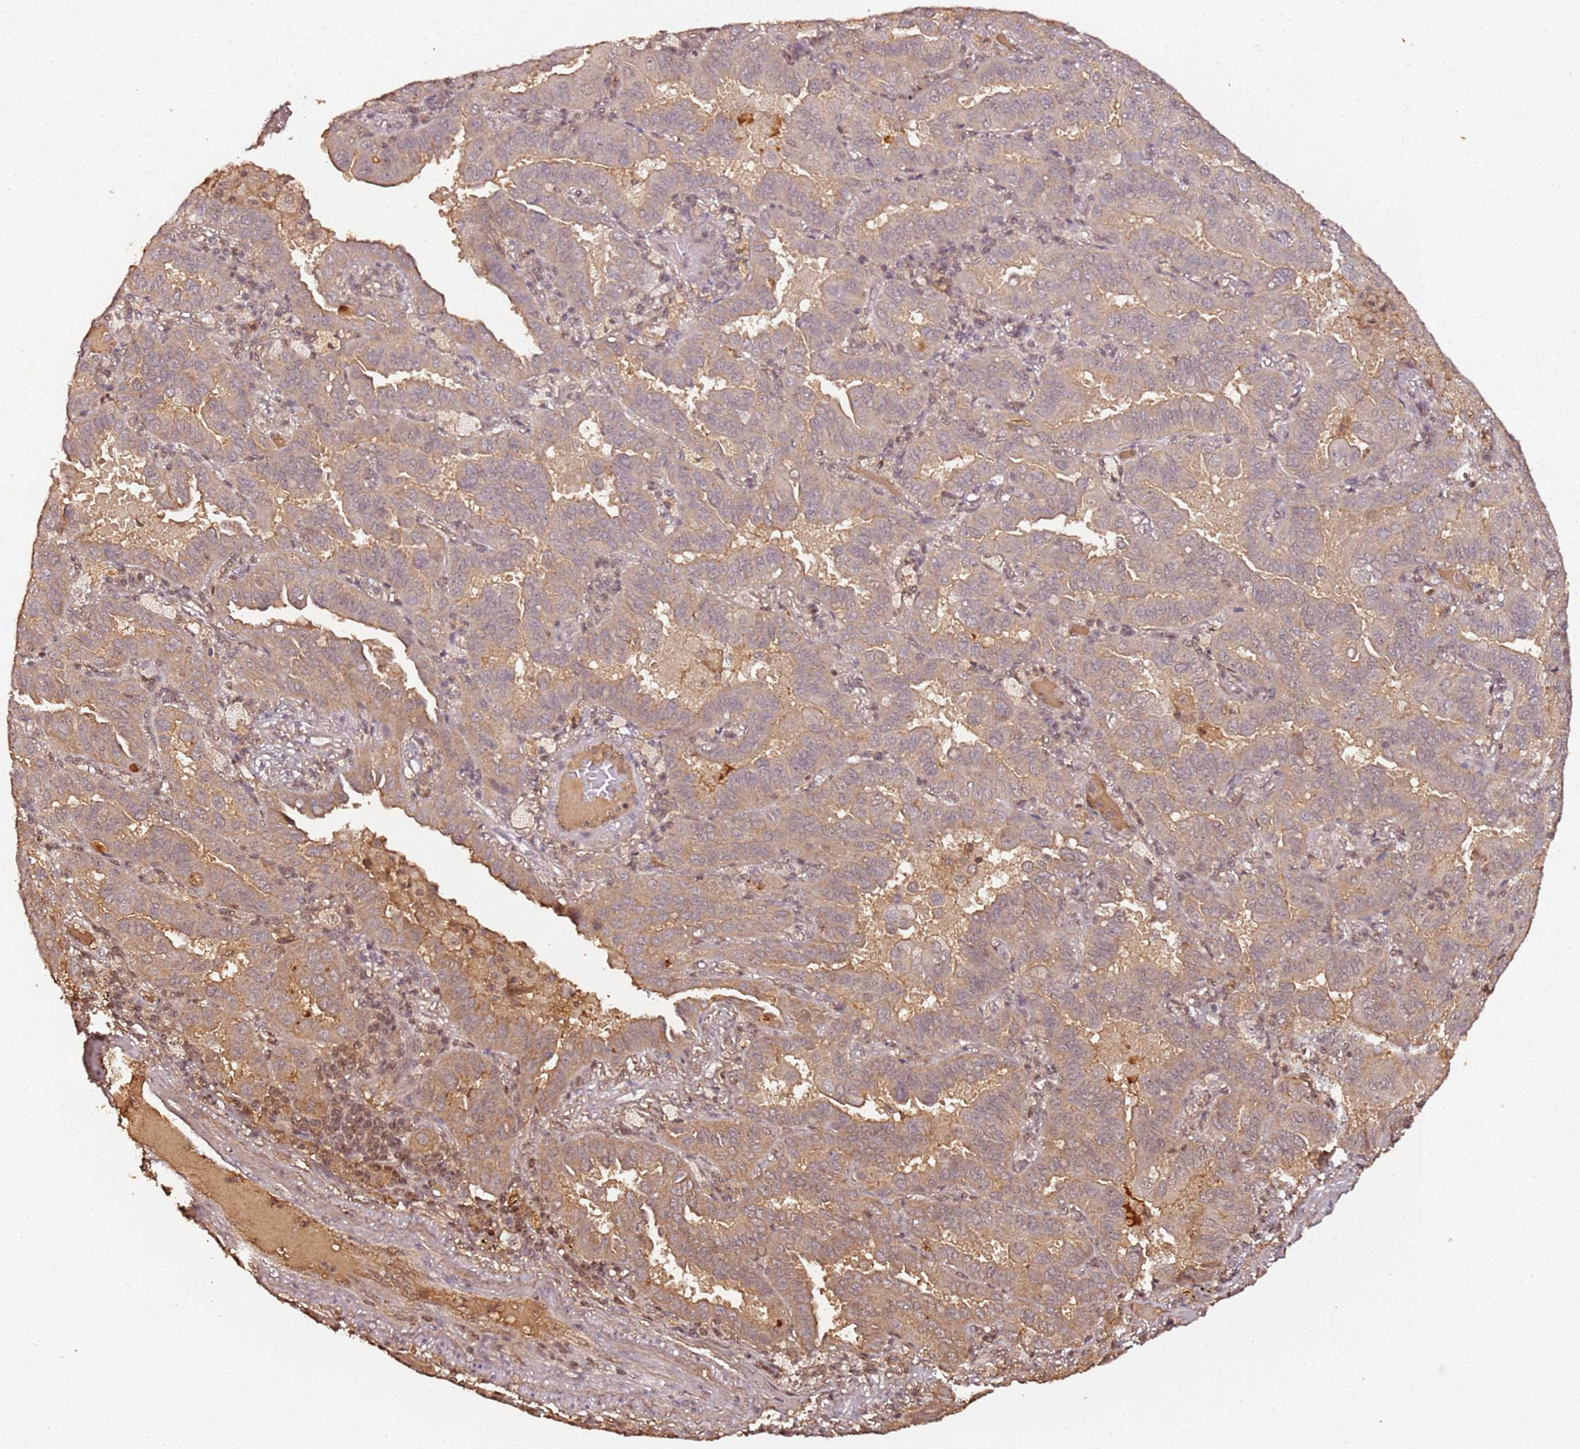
{"staining": {"intensity": "moderate", "quantity": "<25%", "location": "cytoplasmic/membranous"}, "tissue": "lung cancer", "cell_type": "Tumor cells", "image_type": "cancer", "snomed": [{"axis": "morphology", "description": "Adenocarcinoma, NOS"}, {"axis": "topography", "description": "Lung"}], "caption": "Immunohistochemistry (IHC) of adenocarcinoma (lung) displays low levels of moderate cytoplasmic/membranous staining in about <25% of tumor cells.", "gene": "COL1A2", "patient": {"sex": "male", "age": 64}}